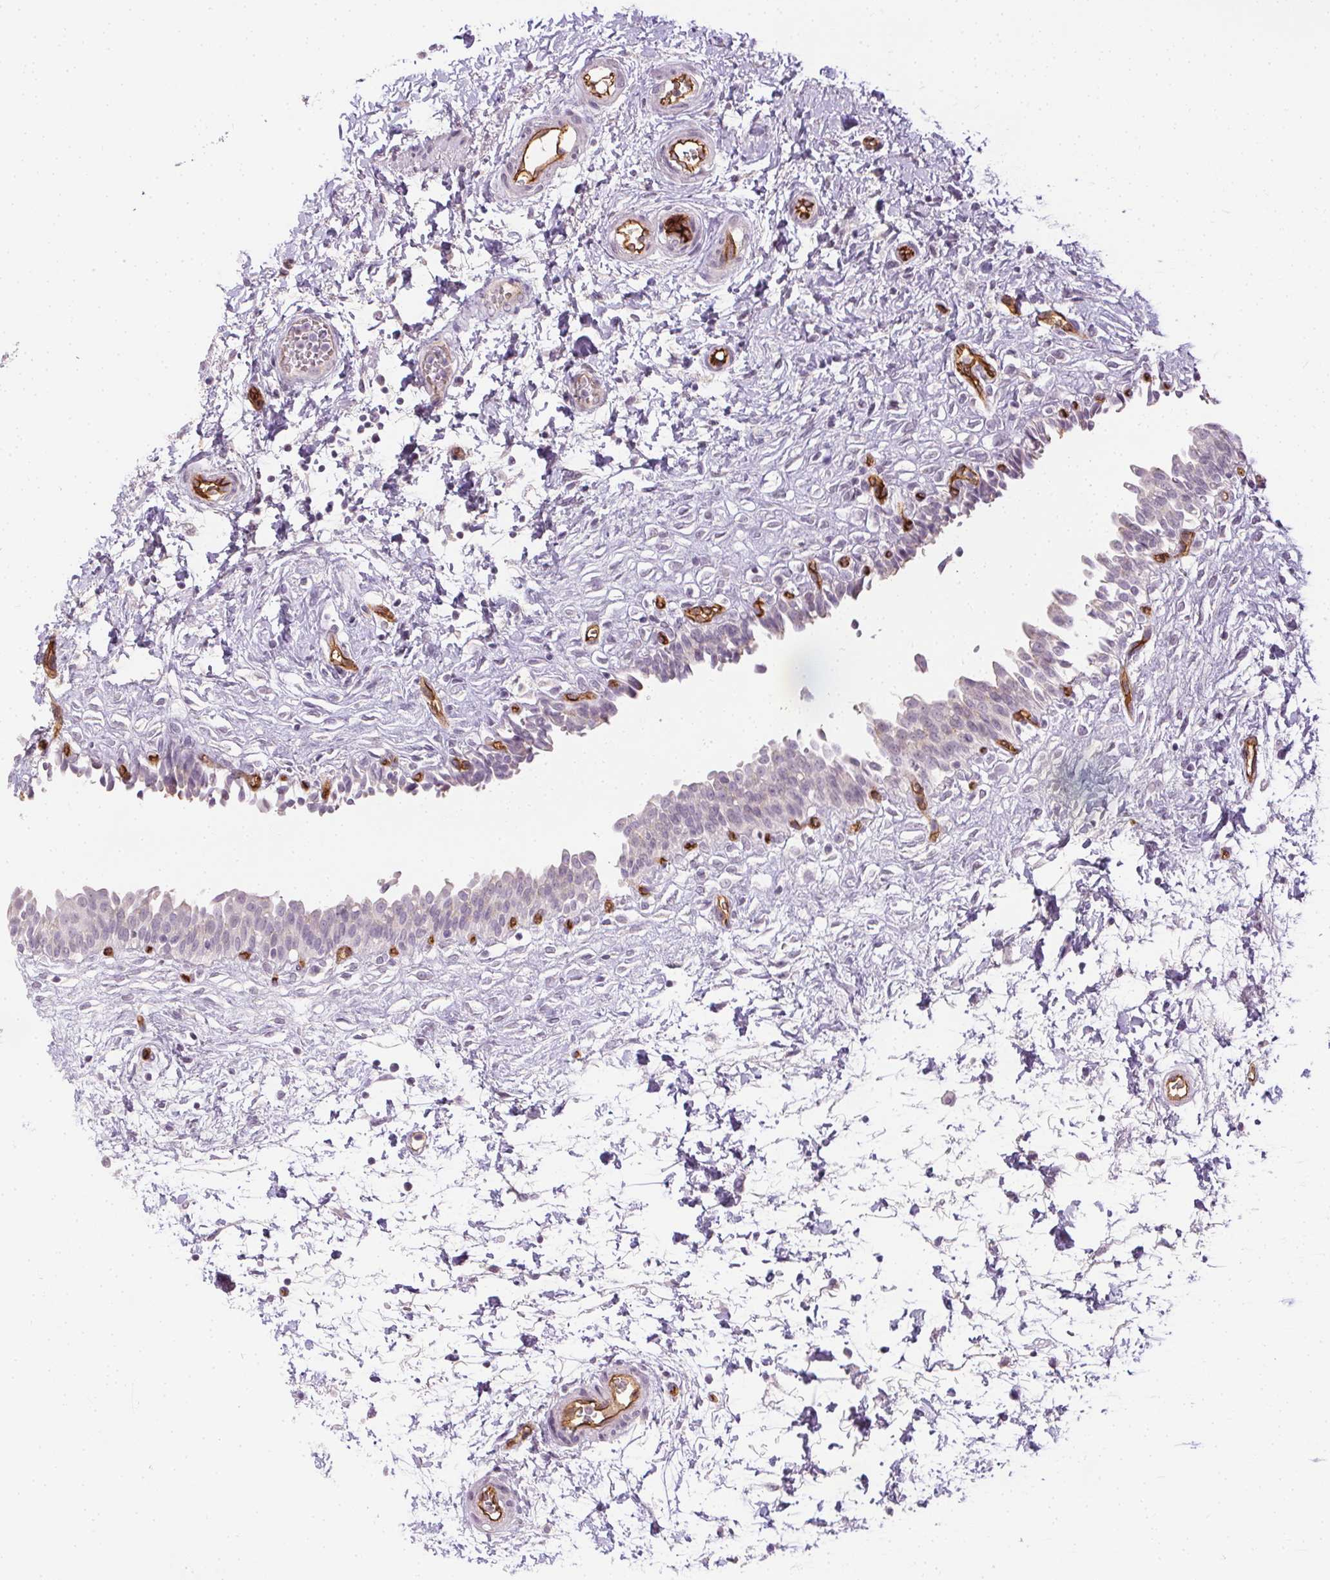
{"staining": {"intensity": "negative", "quantity": "none", "location": "none"}, "tissue": "urinary bladder", "cell_type": "Urothelial cells", "image_type": "normal", "snomed": [{"axis": "morphology", "description": "Normal tissue, NOS"}, {"axis": "topography", "description": "Urinary bladder"}], "caption": "Urinary bladder stained for a protein using immunohistochemistry (IHC) shows no positivity urothelial cells.", "gene": "PODXL", "patient": {"sex": "male", "age": 37}}